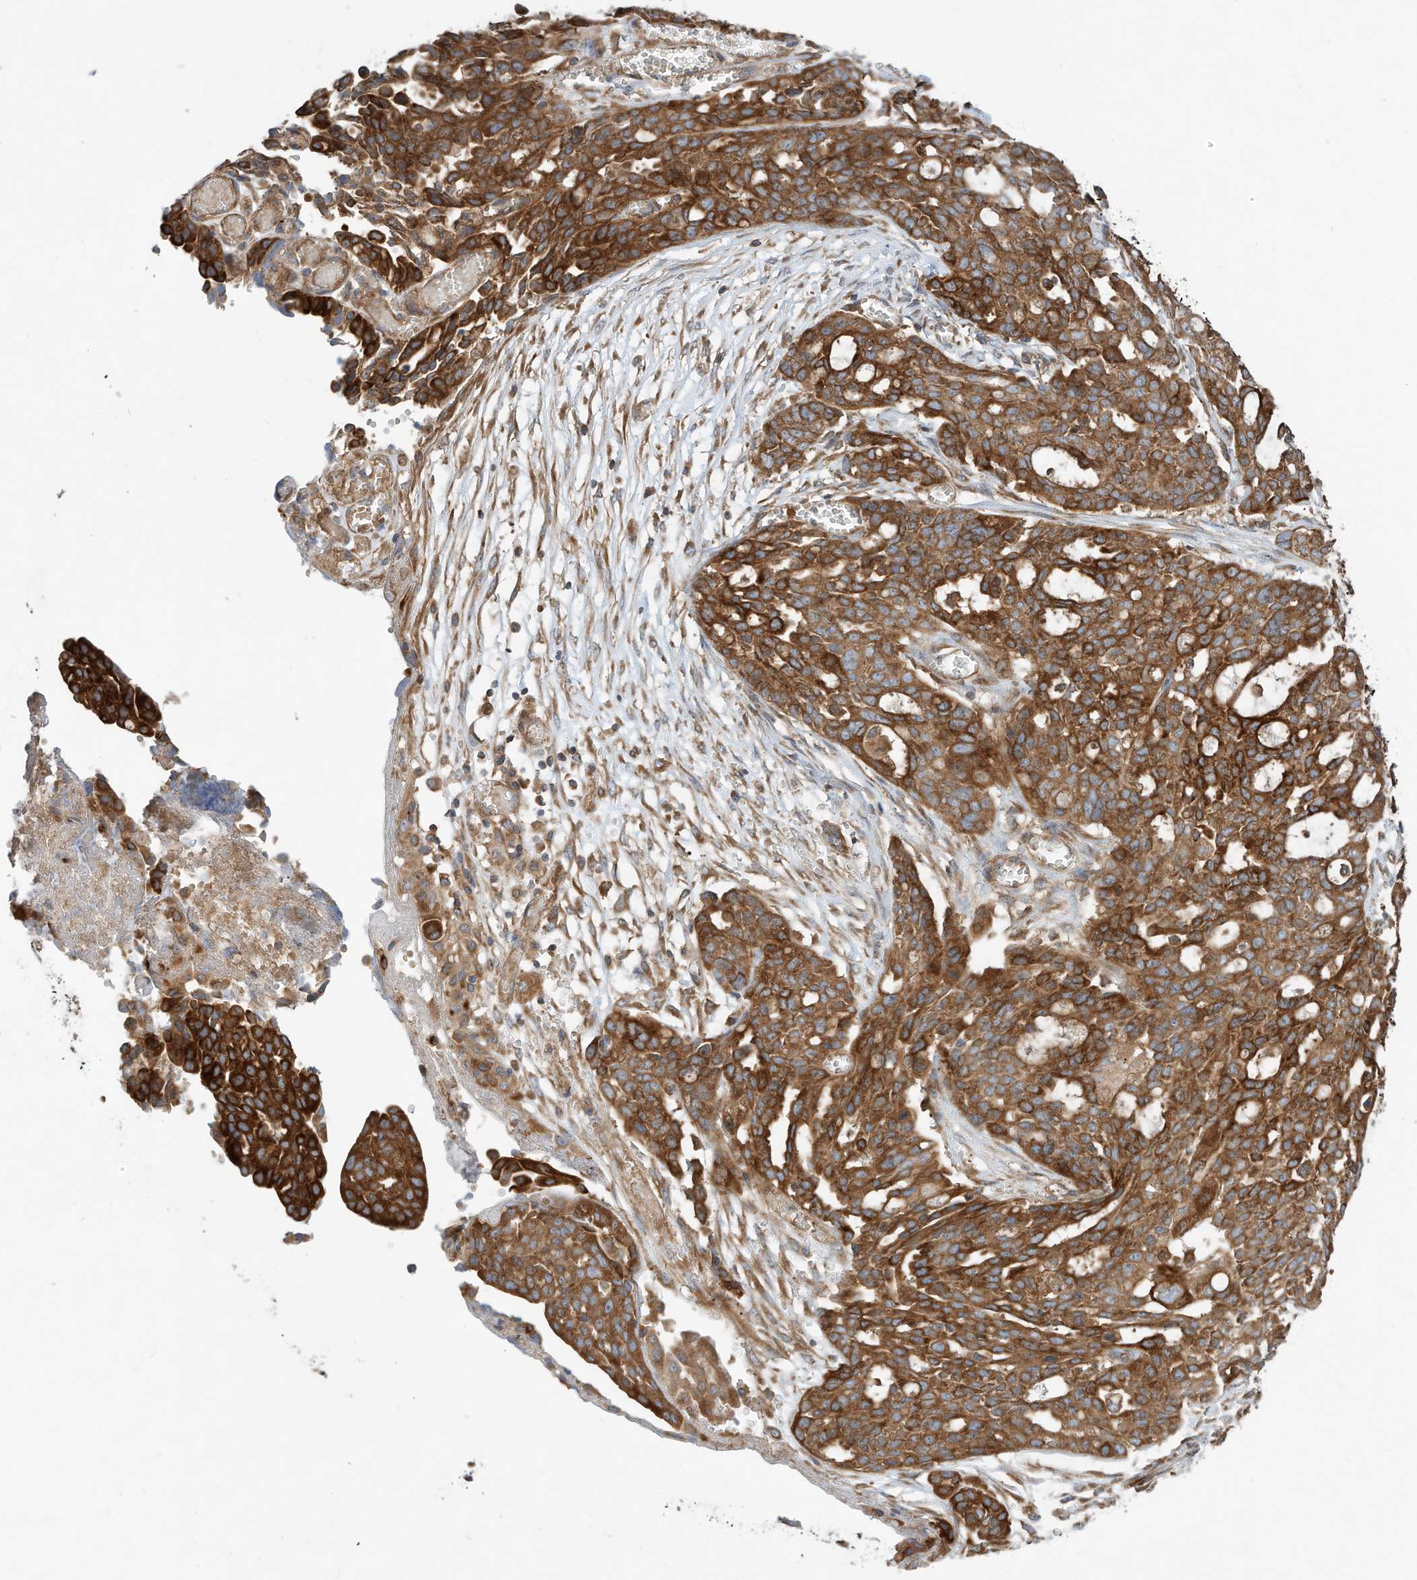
{"staining": {"intensity": "strong", "quantity": ">75%", "location": "cytoplasmic/membranous"}, "tissue": "ovarian cancer", "cell_type": "Tumor cells", "image_type": "cancer", "snomed": [{"axis": "morphology", "description": "Cystadenocarcinoma, serous, NOS"}, {"axis": "topography", "description": "Soft tissue"}, {"axis": "topography", "description": "Ovary"}], "caption": "This is a micrograph of immunohistochemistry staining of ovarian cancer (serous cystadenocarcinoma), which shows strong positivity in the cytoplasmic/membranous of tumor cells.", "gene": "CPAMD8", "patient": {"sex": "female", "age": 57}}